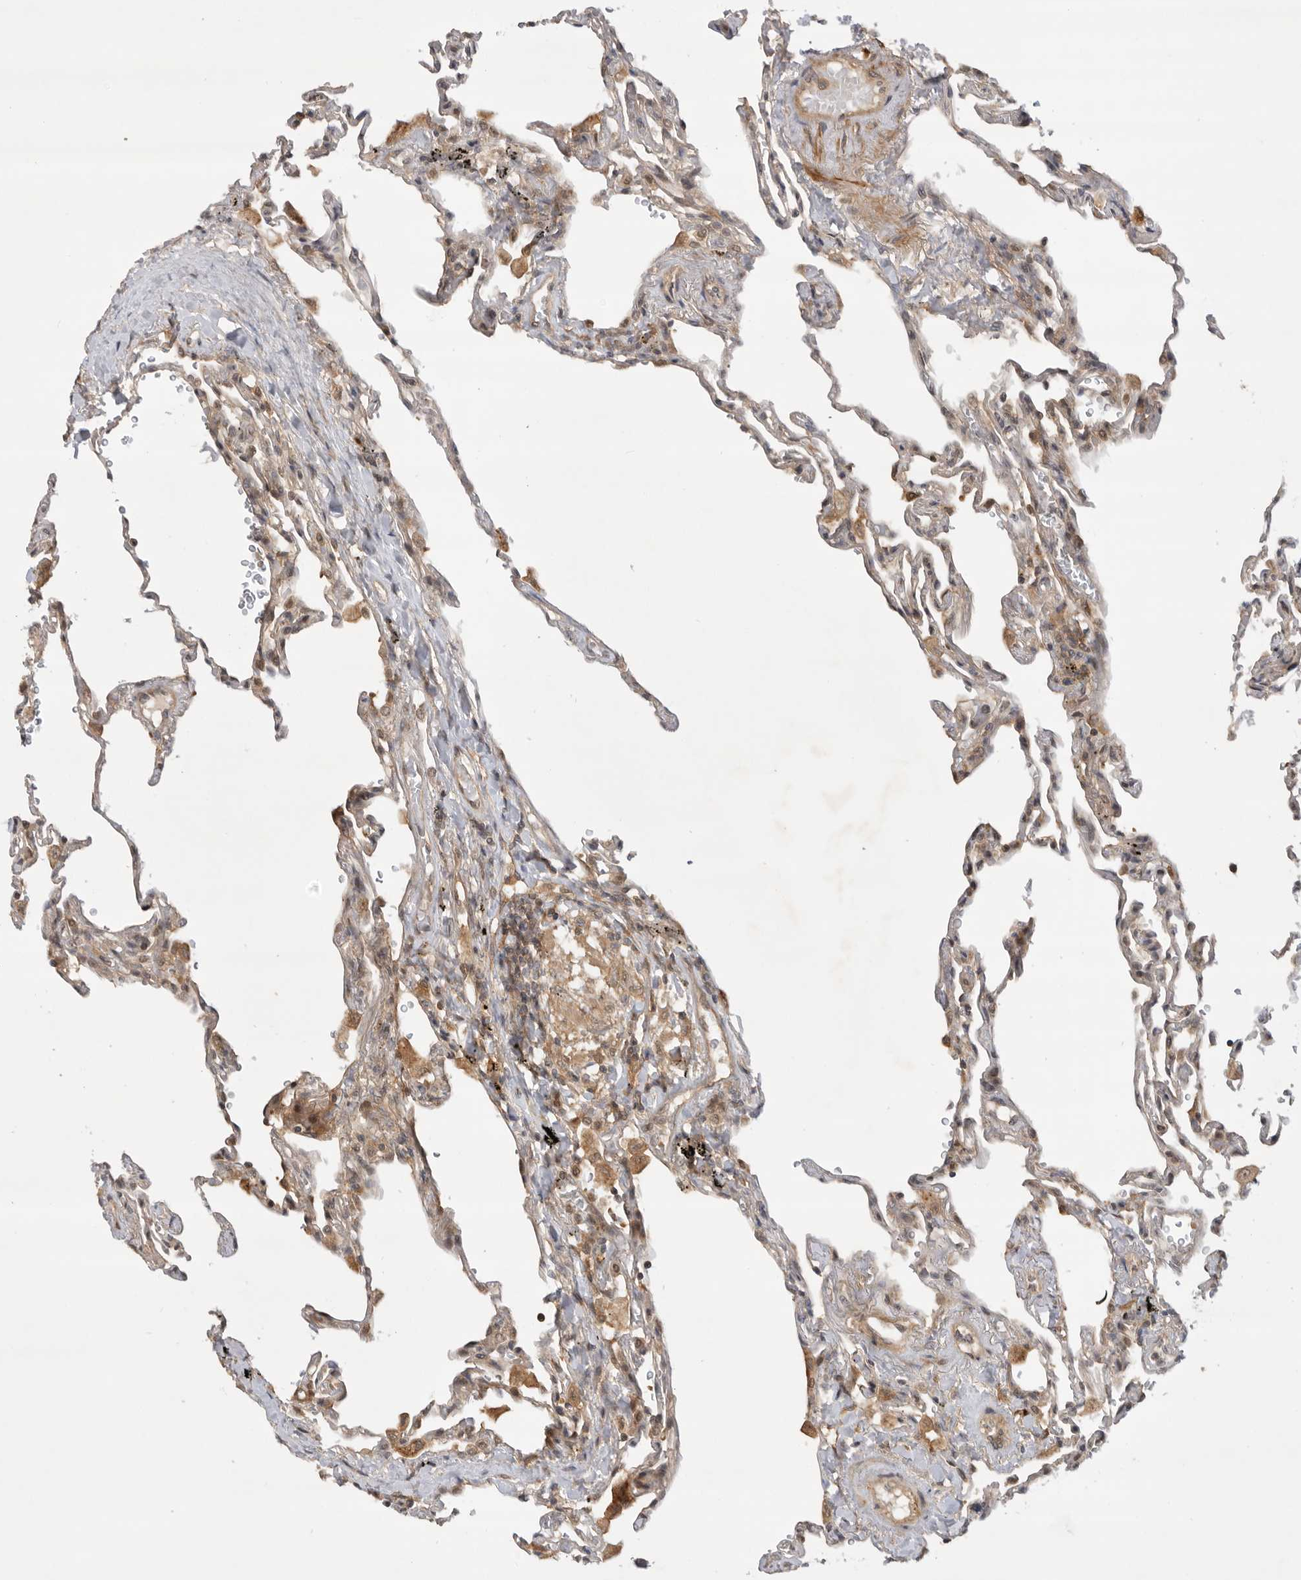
{"staining": {"intensity": "weak", "quantity": "25%-75%", "location": "cytoplasmic/membranous"}, "tissue": "lung", "cell_type": "Alveolar cells", "image_type": "normal", "snomed": [{"axis": "morphology", "description": "Normal tissue, NOS"}, {"axis": "topography", "description": "Lung"}], "caption": "Protein staining of unremarkable lung demonstrates weak cytoplasmic/membranous positivity in about 25%-75% of alveolar cells.", "gene": "DCAF8", "patient": {"sex": "male", "age": 59}}